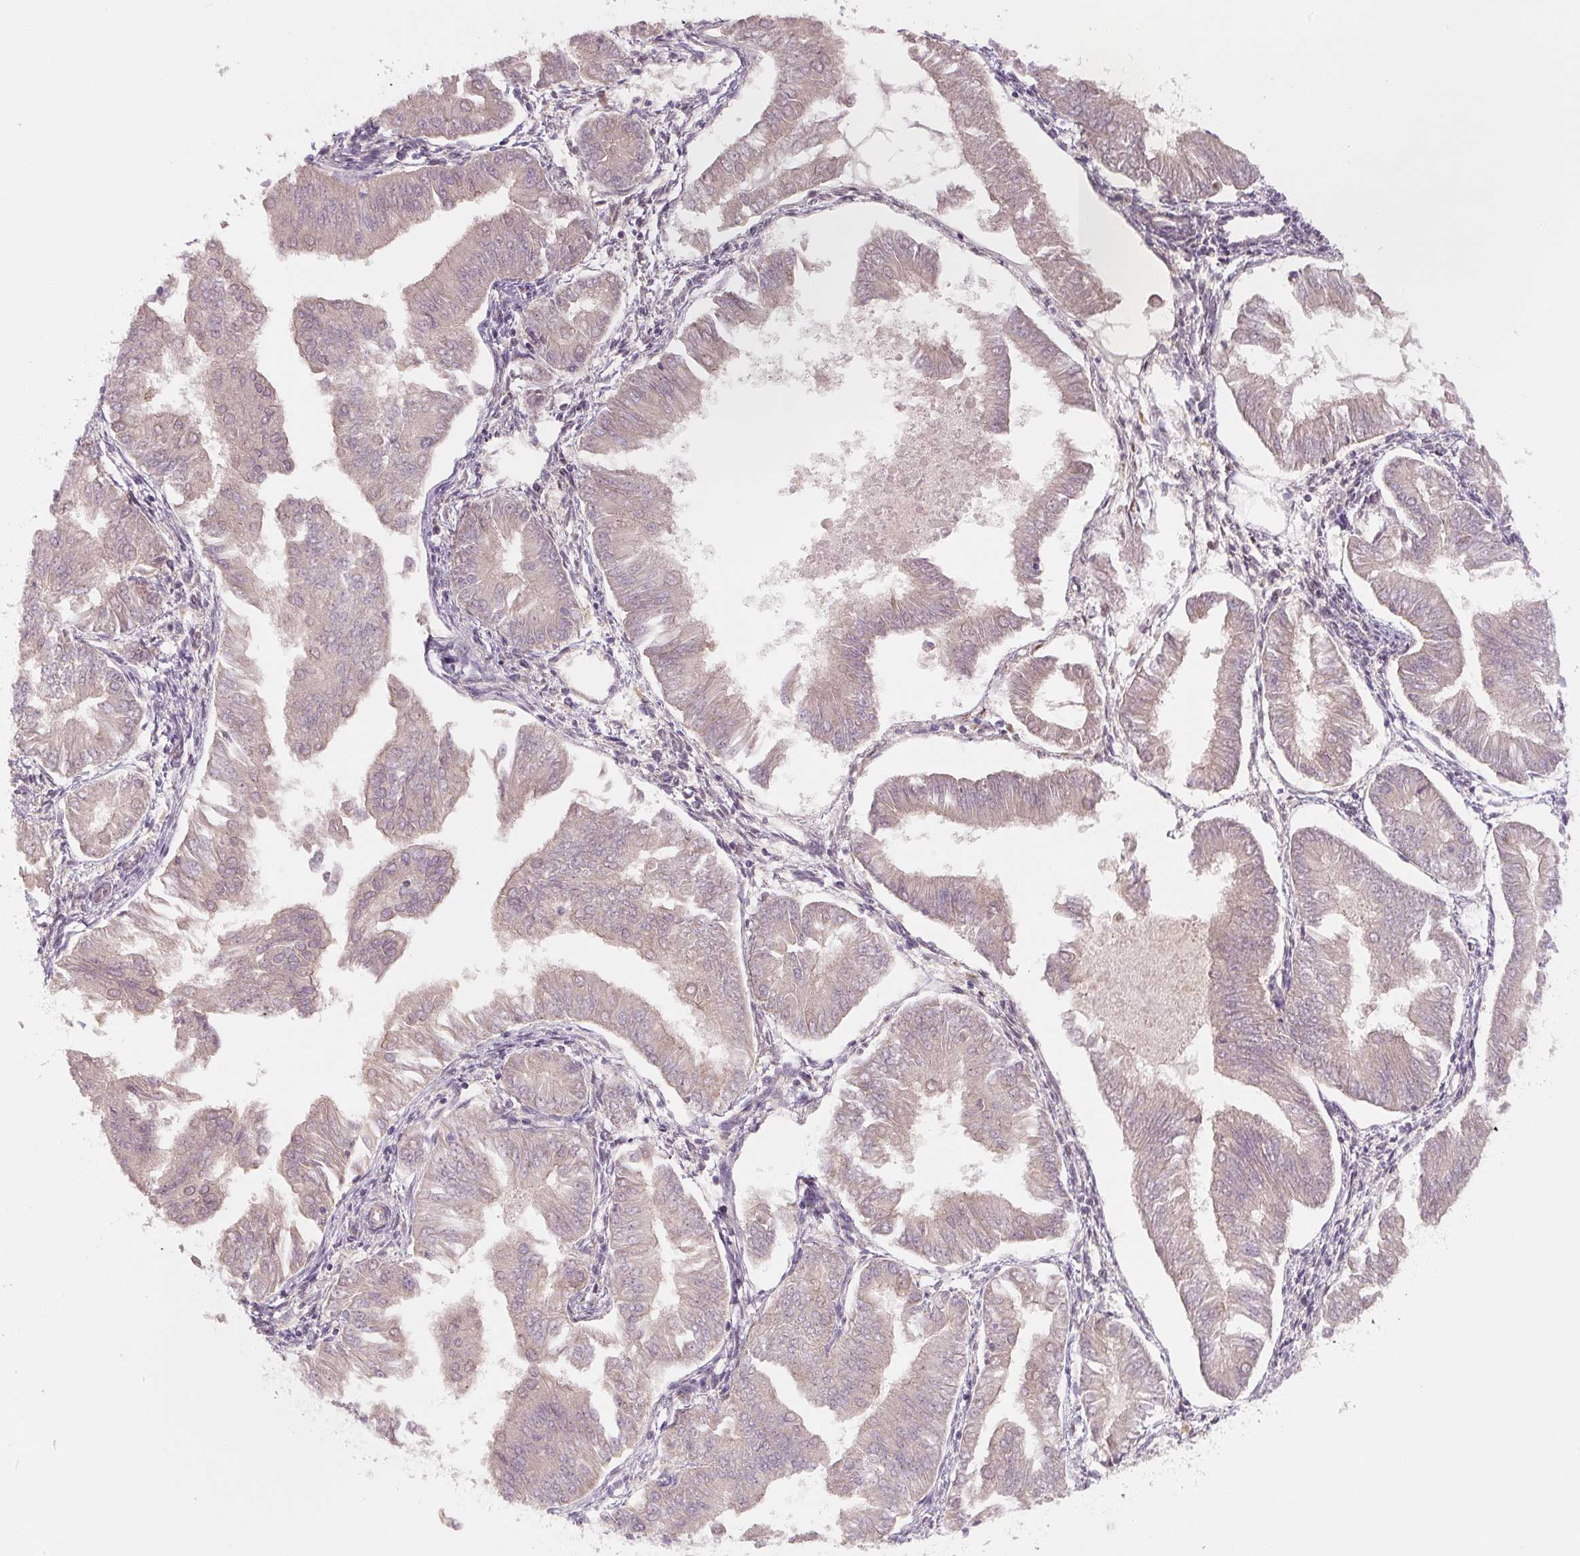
{"staining": {"intensity": "weak", "quantity": "25%-75%", "location": "cytoplasmic/membranous"}, "tissue": "endometrial cancer", "cell_type": "Tumor cells", "image_type": "cancer", "snomed": [{"axis": "morphology", "description": "Adenocarcinoma, NOS"}, {"axis": "topography", "description": "Endometrium"}], "caption": "Immunohistochemical staining of endometrial cancer exhibits low levels of weak cytoplasmic/membranous expression in about 25%-75% of tumor cells.", "gene": "PWWP3B", "patient": {"sex": "female", "age": 53}}